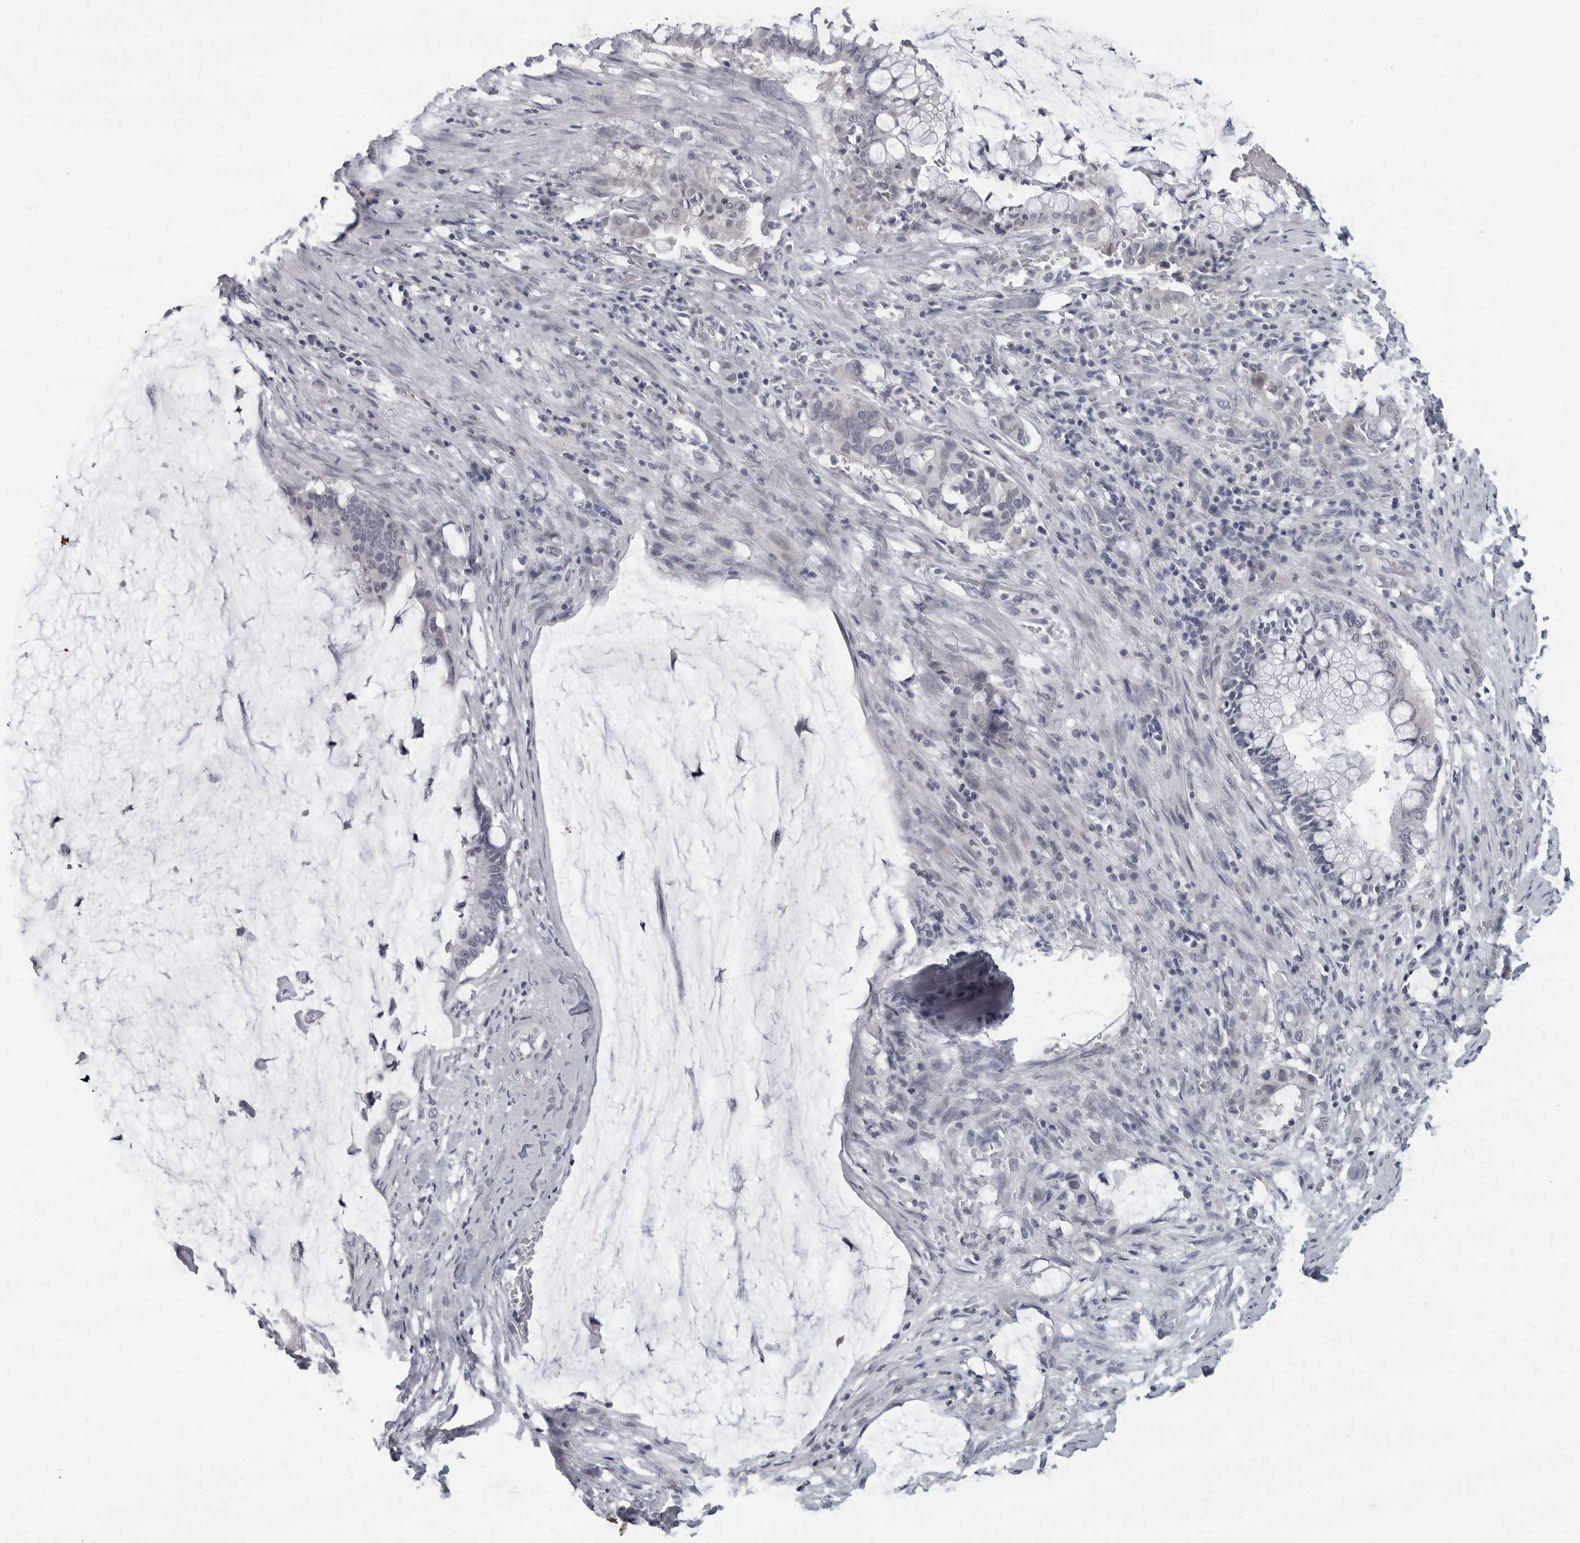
{"staining": {"intensity": "negative", "quantity": "none", "location": "none"}, "tissue": "pancreatic cancer", "cell_type": "Tumor cells", "image_type": "cancer", "snomed": [{"axis": "morphology", "description": "Adenocarcinoma, NOS"}, {"axis": "topography", "description": "Pancreas"}], "caption": "Immunohistochemistry of pancreatic adenocarcinoma reveals no positivity in tumor cells. (Stains: DAB (3,3'-diaminobenzidine) immunohistochemistry with hematoxylin counter stain, Microscopy: brightfield microscopy at high magnification).", "gene": "OPLAH", "patient": {"sex": "male", "age": 41}}